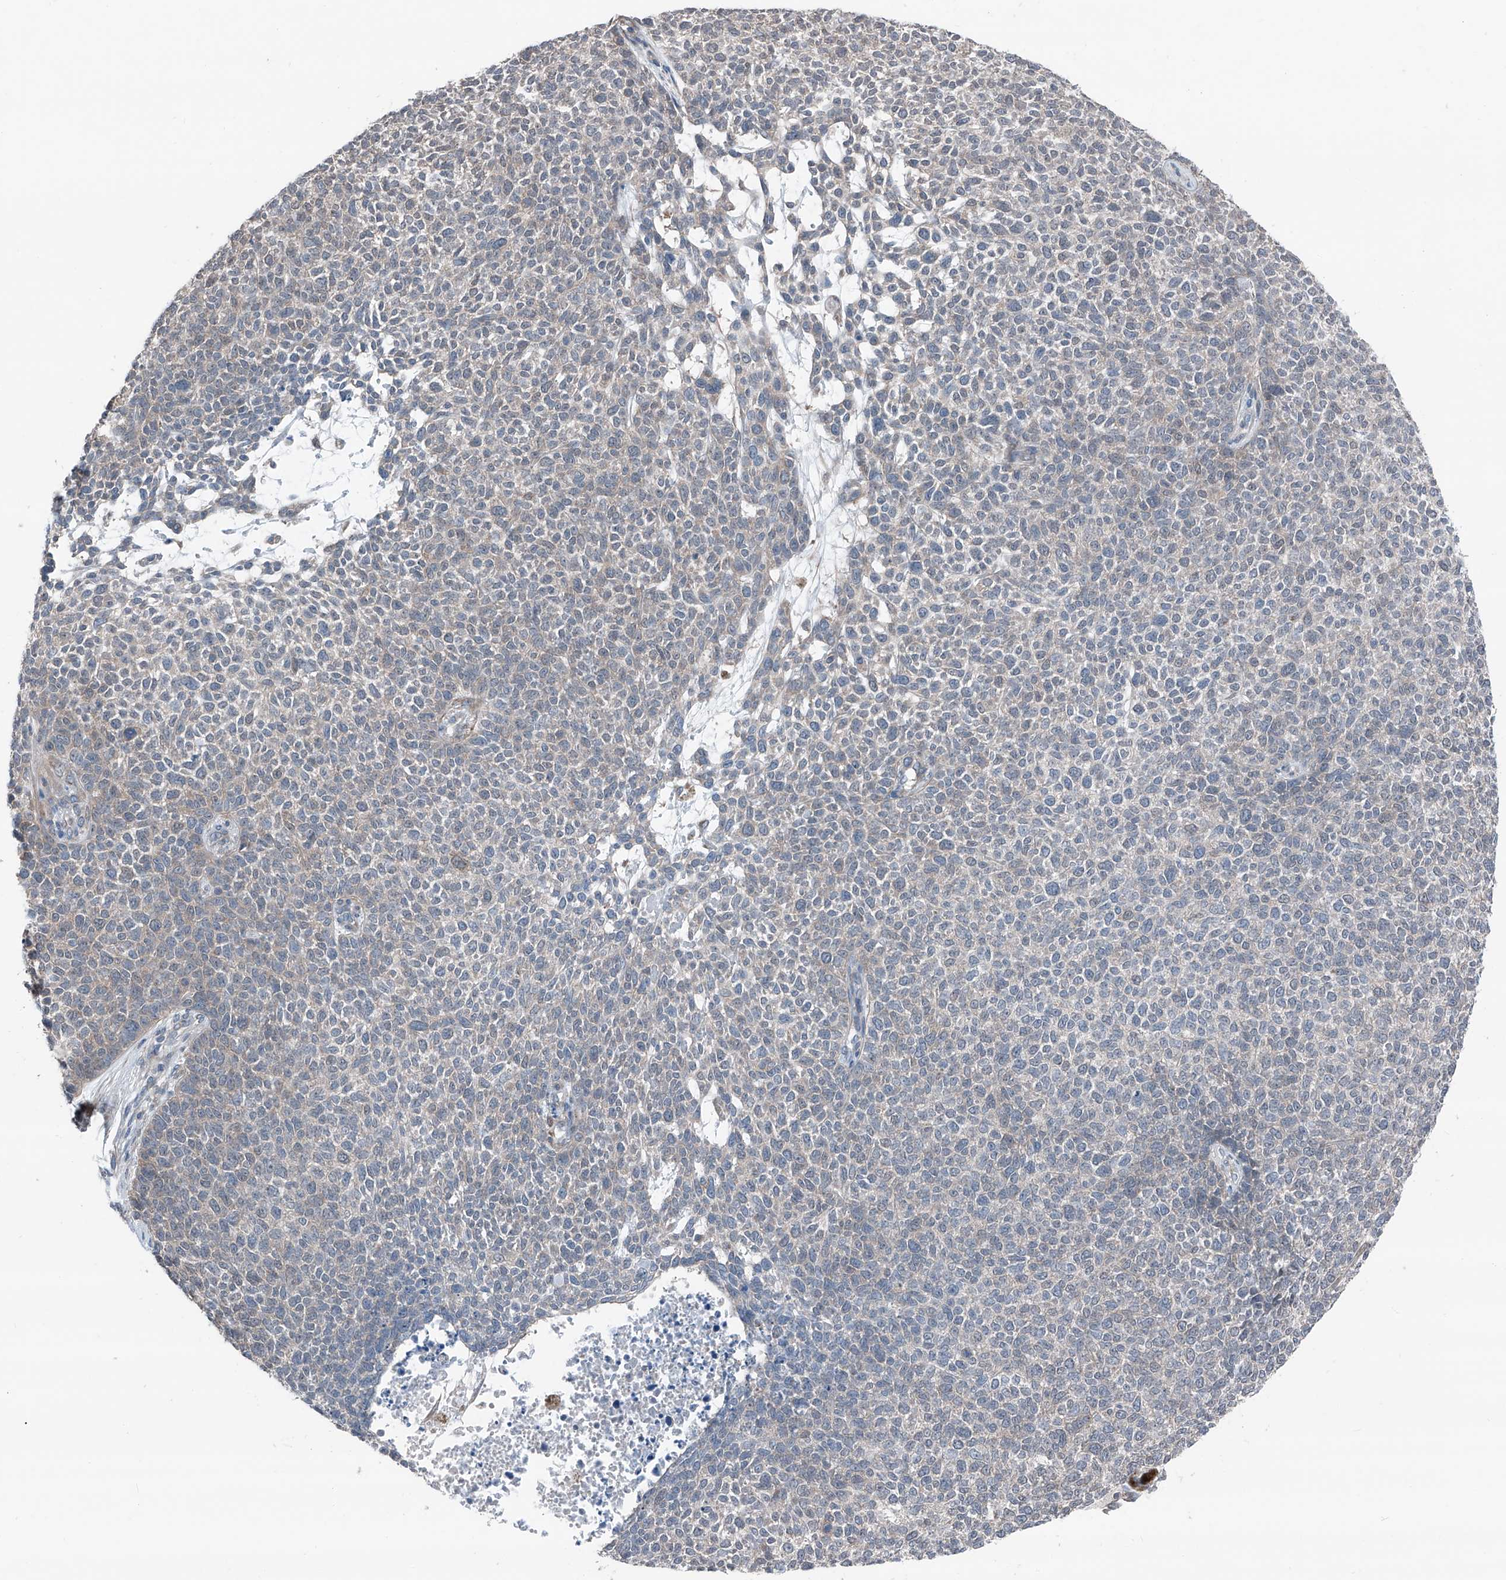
{"staining": {"intensity": "weak", "quantity": "<25%", "location": "cytoplasmic/membranous"}, "tissue": "skin cancer", "cell_type": "Tumor cells", "image_type": "cancer", "snomed": [{"axis": "morphology", "description": "Basal cell carcinoma"}, {"axis": "topography", "description": "Skin"}], "caption": "Immunohistochemical staining of human skin basal cell carcinoma shows no significant expression in tumor cells. Nuclei are stained in blue.", "gene": "HSPB11", "patient": {"sex": "female", "age": 84}}